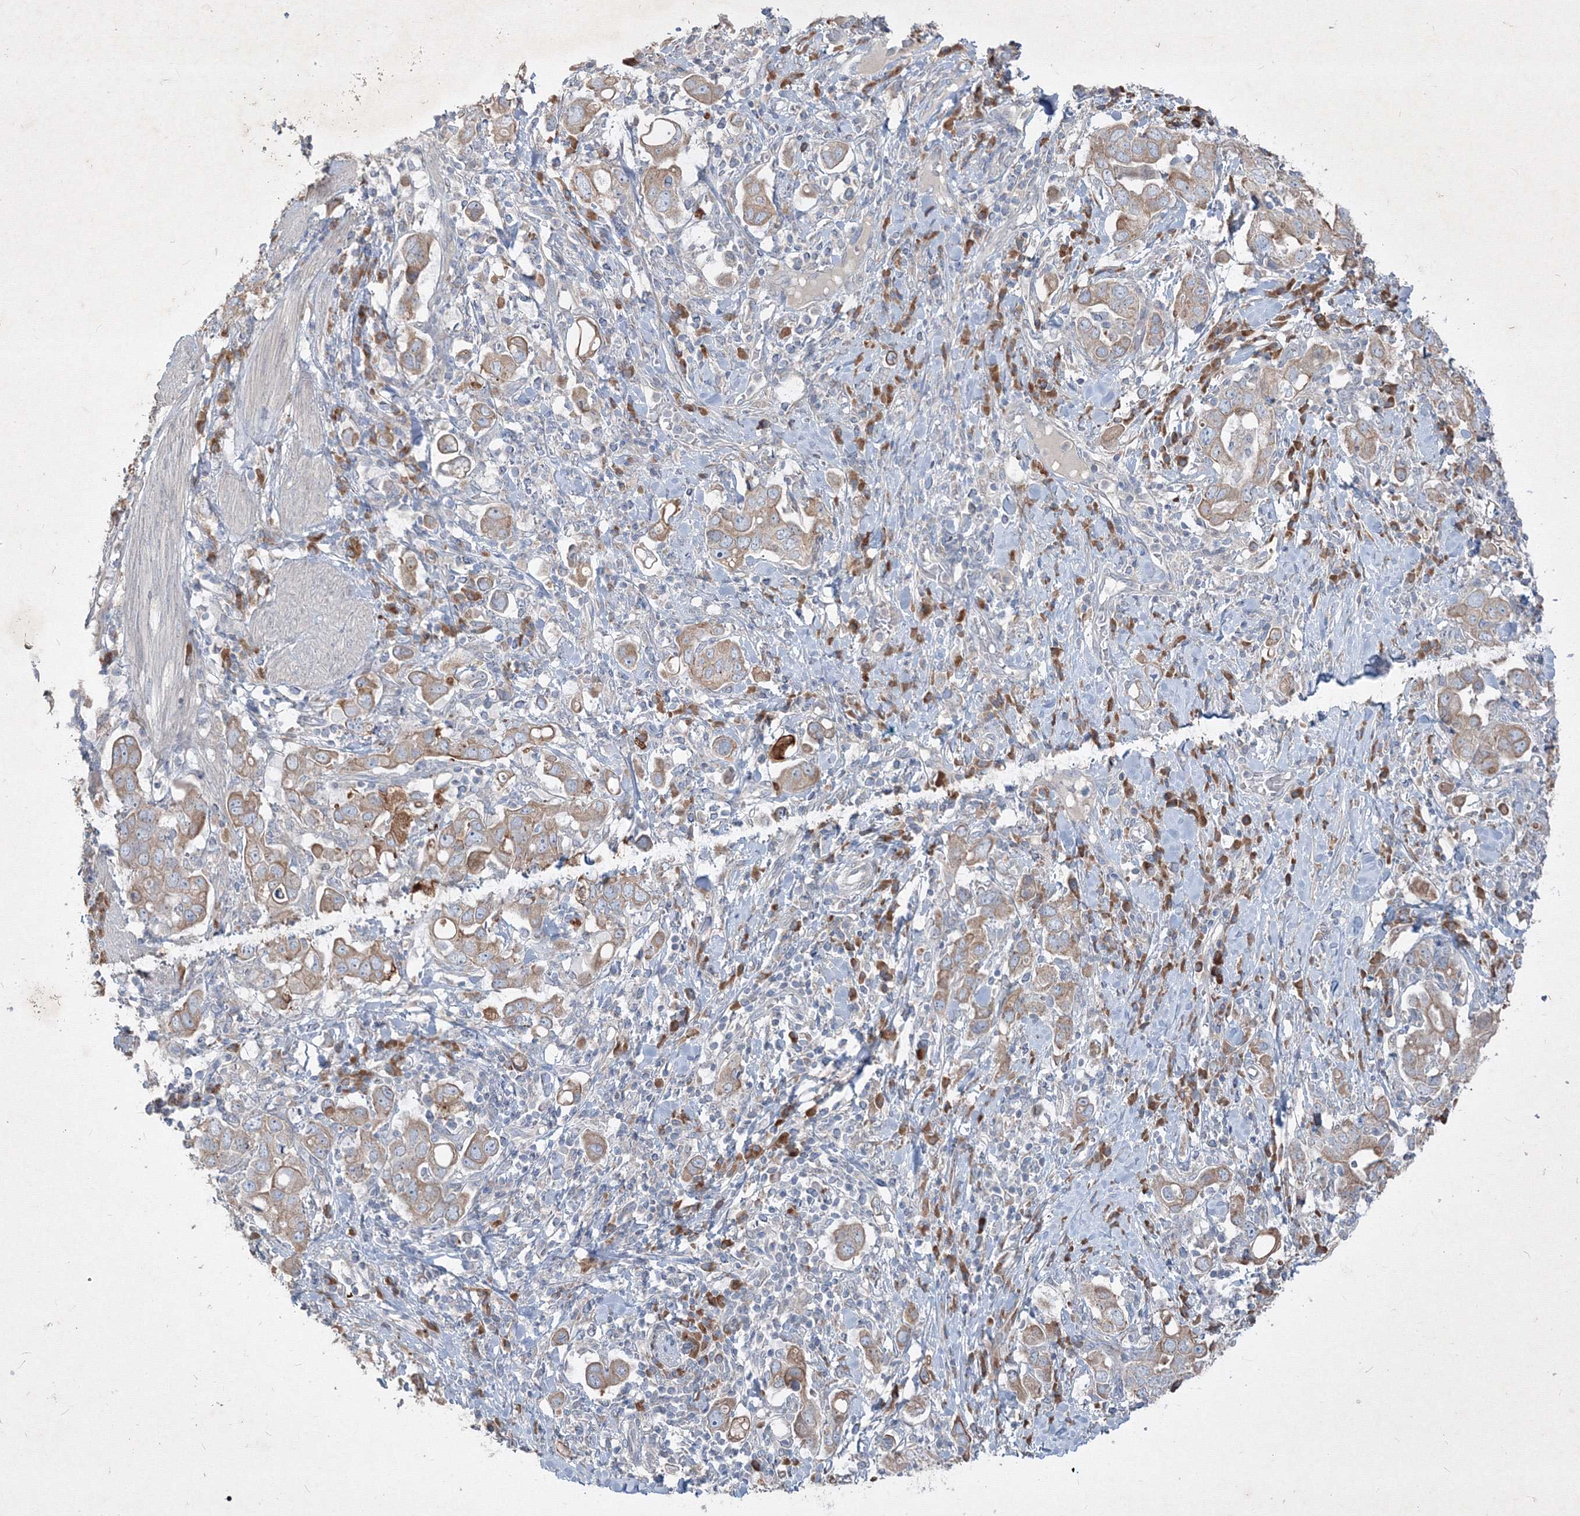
{"staining": {"intensity": "moderate", "quantity": ">75%", "location": "cytoplasmic/membranous"}, "tissue": "stomach cancer", "cell_type": "Tumor cells", "image_type": "cancer", "snomed": [{"axis": "morphology", "description": "Adenocarcinoma, NOS"}, {"axis": "topography", "description": "Stomach, upper"}], "caption": "Brown immunohistochemical staining in stomach cancer (adenocarcinoma) exhibits moderate cytoplasmic/membranous expression in approximately >75% of tumor cells.", "gene": "IFNAR1", "patient": {"sex": "male", "age": 62}}